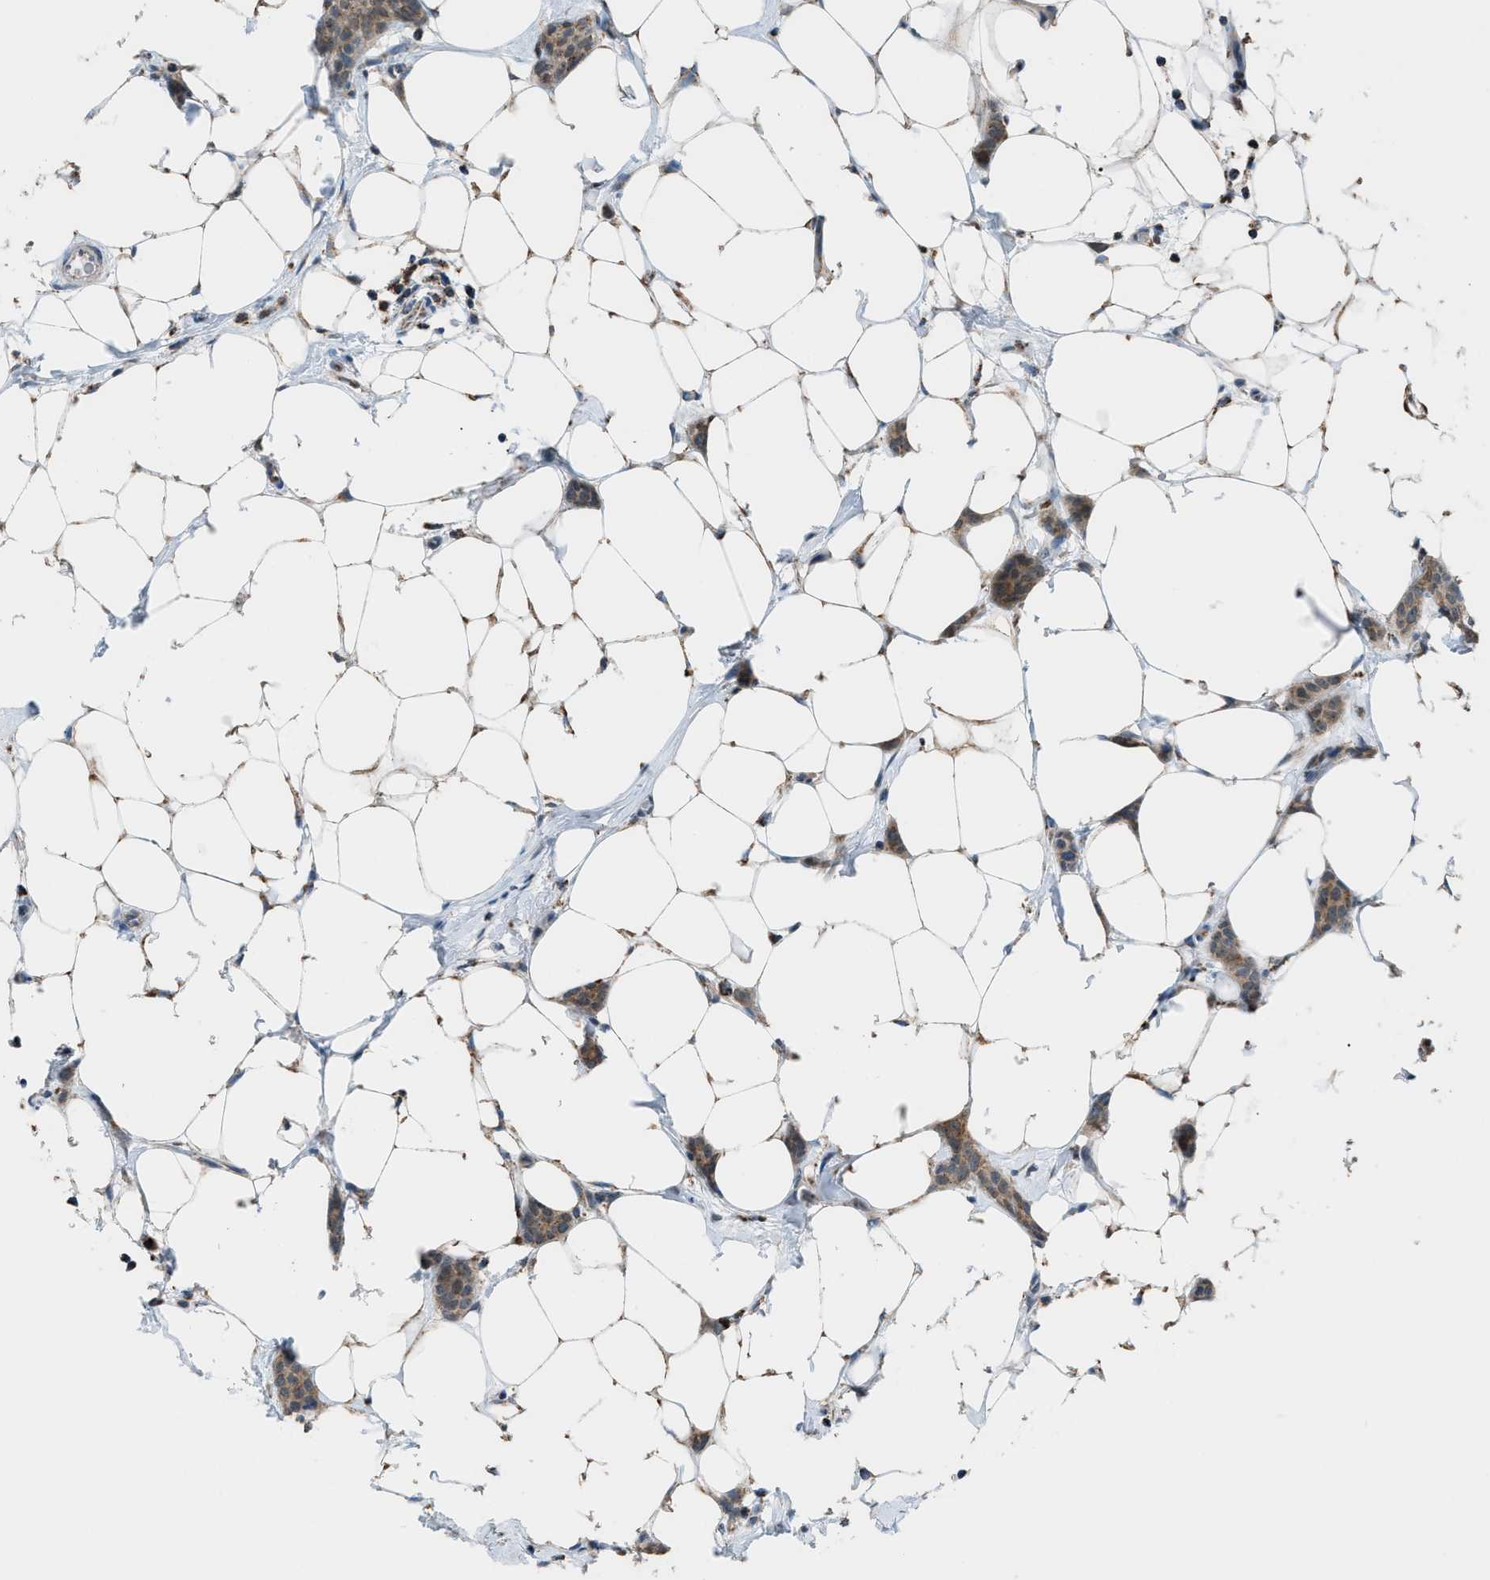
{"staining": {"intensity": "moderate", "quantity": ">75%", "location": "cytoplasmic/membranous"}, "tissue": "breast cancer", "cell_type": "Tumor cells", "image_type": "cancer", "snomed": [{"axis": "morphology", "description": "Lobular carcinoma"}, {"axis": "topography", "description": "Skin"}, {"axis": "topography", "description": "Breast"}], "caption": "DAB (3,3'-diaminobenzidine) immunohistochemical staining of human breast cancer (lobular carcinoma) exhibits moderate cytoplasmic/membranous protein expression in approximately >75% of tumor cells.", "gene": "SRM", "patient": {"sex": "female", "age": 46}}